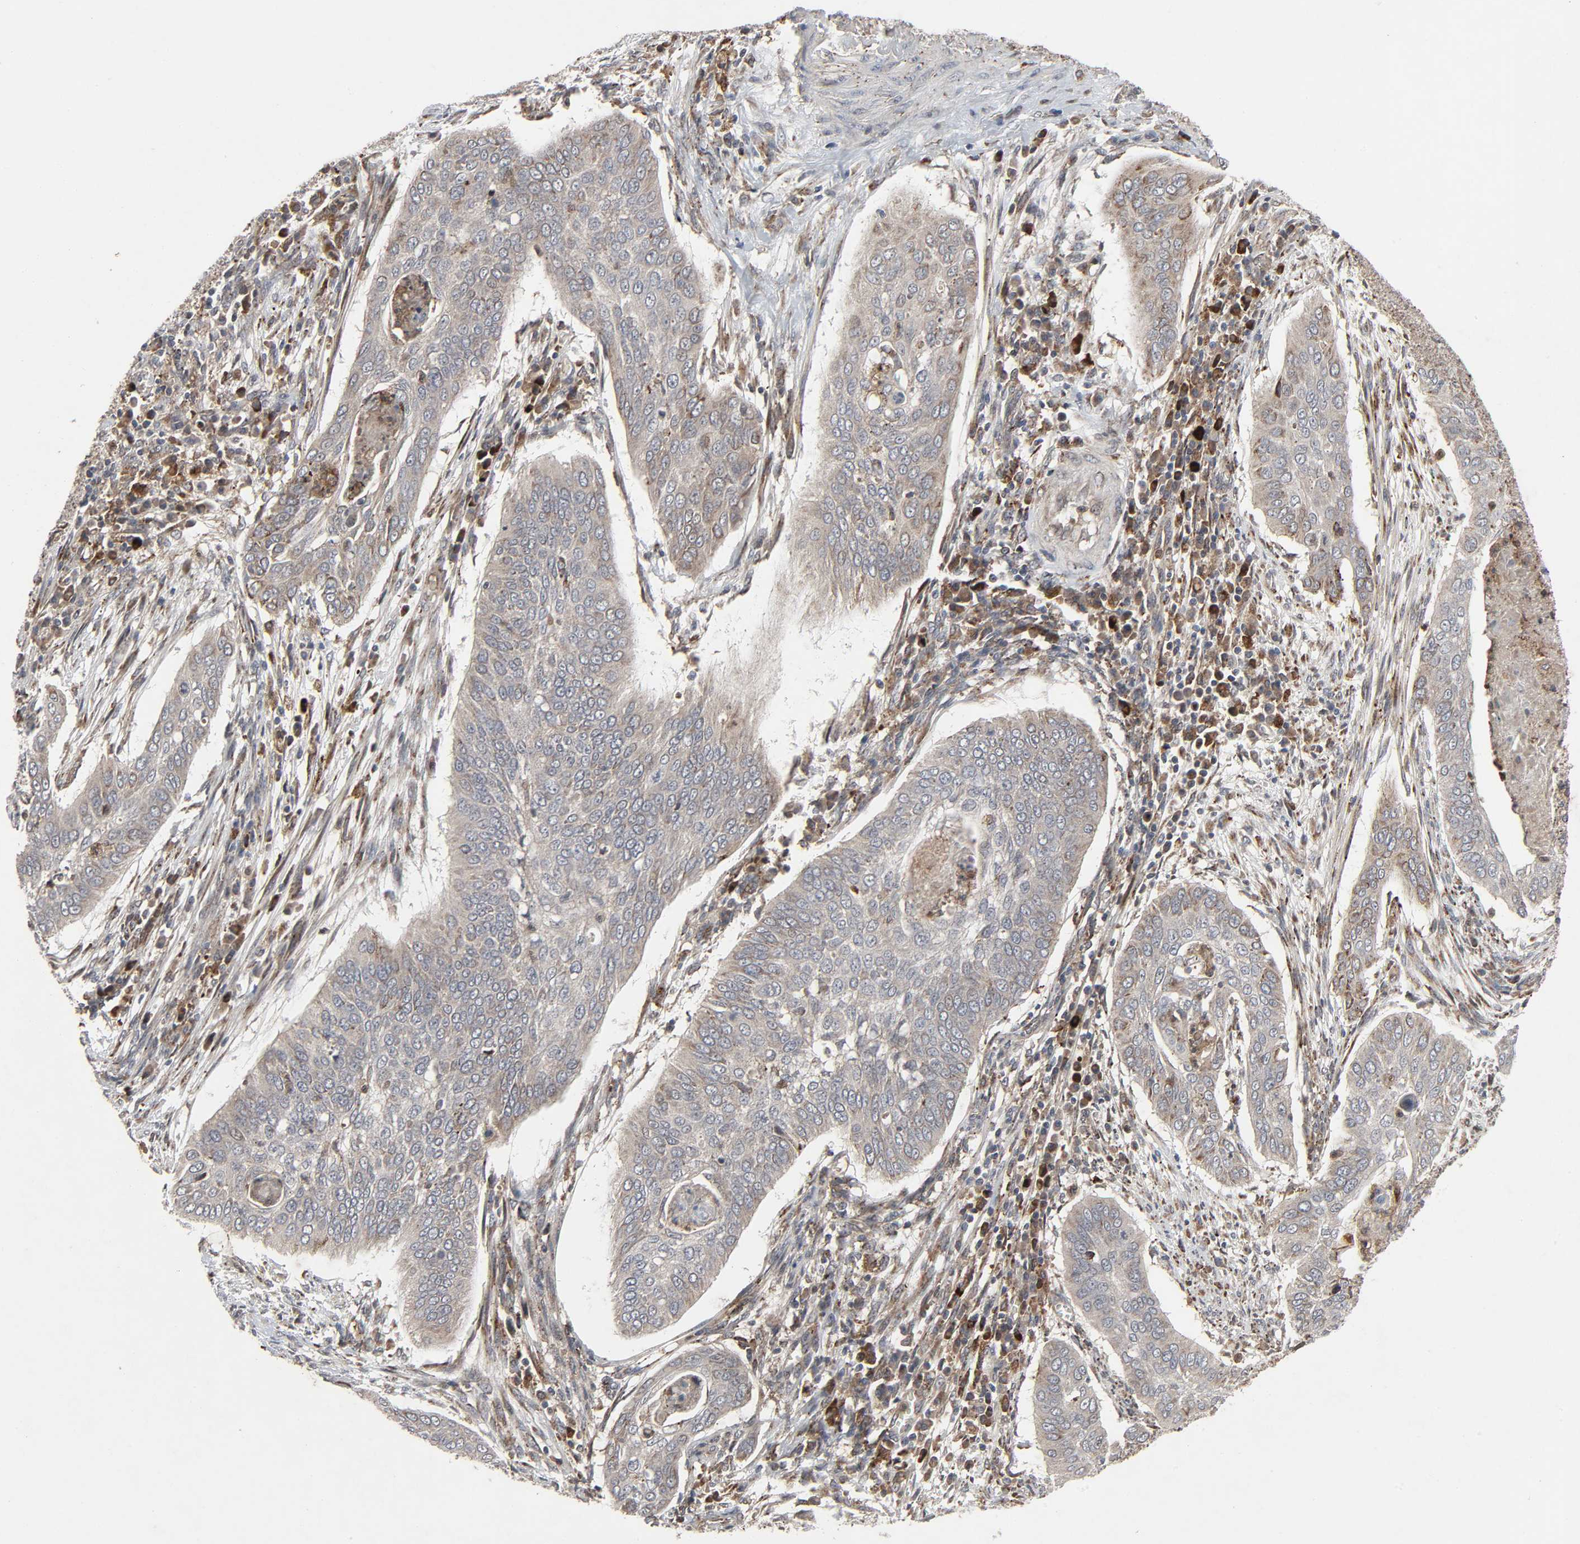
{"staining": {"intensity": "weak", "quantity": "25%-75%", "location": "cytoplasmic/membranous"}, "tissue": "cervical cancer", "cell_type": "Tumor cells", "image_type": "cancer", "snomed": [{"axis": "morphology", "description": "Squamous cell carcinoma, NOS"}, {"axis": "topography", "description": "Cervix"}], "caption": "Protein expression analysis of human cervical cancer (squamous cell carcinoma) reveals weak cytoplasmic/membranous expression in approximately 25%-75% of tumor cells.", "gene": "ADCY4", "patient": {"sex": "female", "age": 39}}